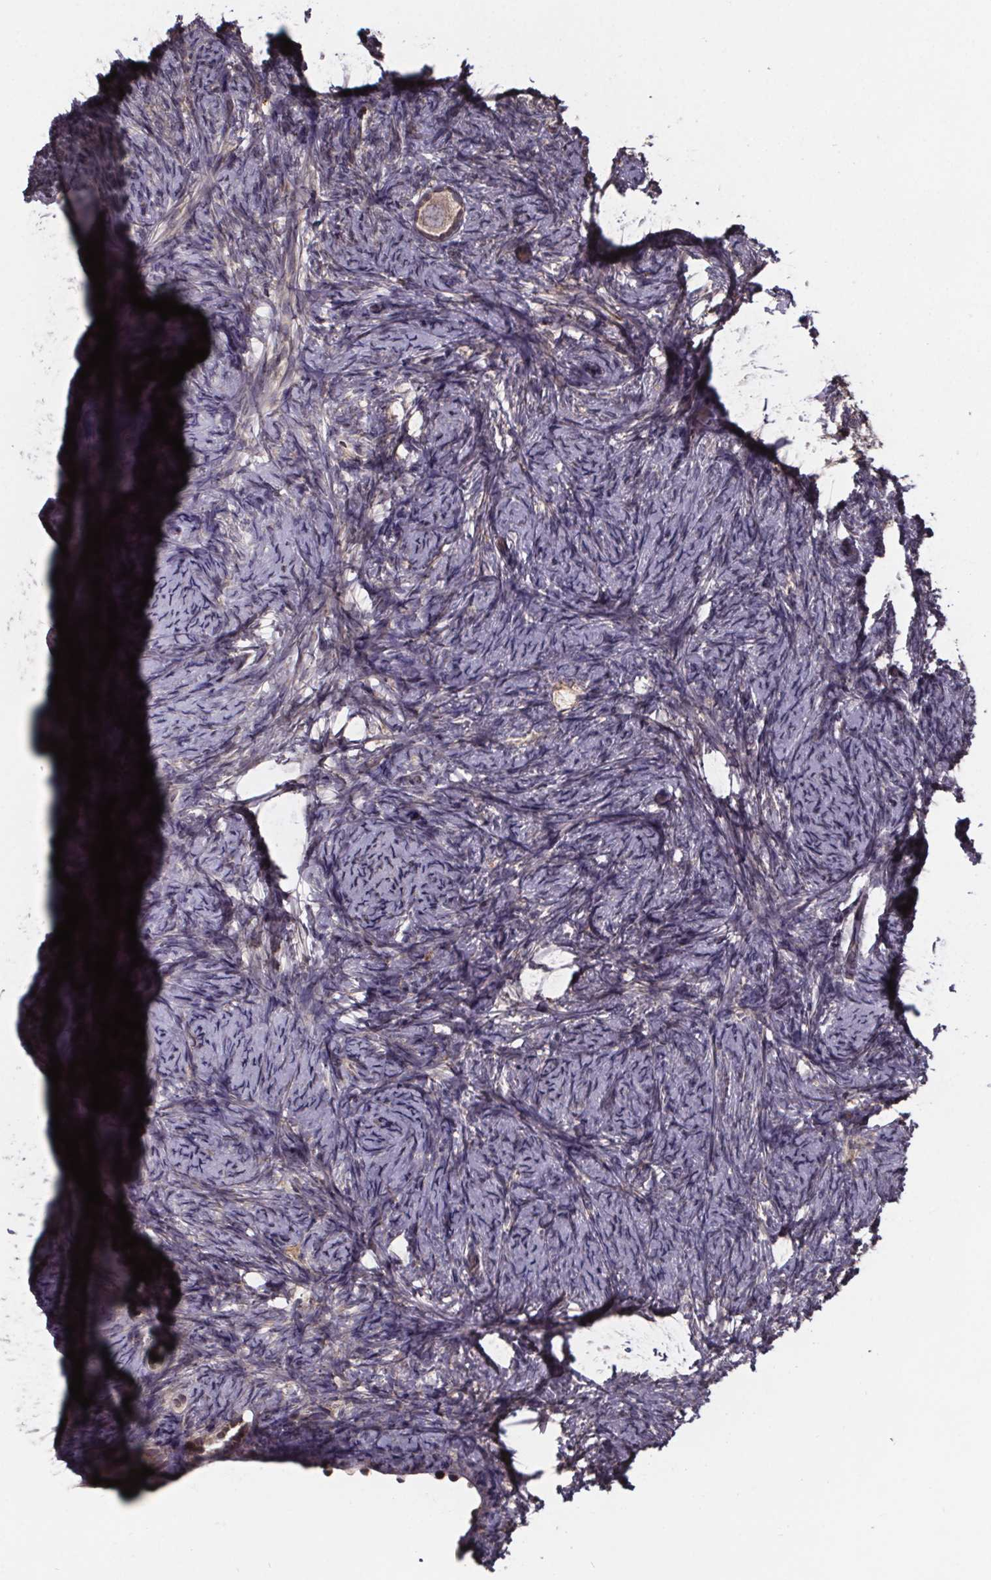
{"staining": {"intensity": "weak", "quantity": ">75%", "location": "cytoplasmic/membranous"}, "tissue": "ovary", "cell_type": "Follicle cells", "image_type": "normal", "snomed": [{"axis": "morphology", "description": "Normal tissue, NOS"}, {"axis": "topography", "description": "Ovary"}], "caption": "Immunohistochemistry image of unremarkable ovary: human ovary stained using immunohistochemistry displays low levels of weak protein expression localized specifically in the cytoplasmic/membranous of follicle cells, appearing as a cytoplasmic/membranous brown color.", "gene": "SAT1", "patient": {"sex": "female", "age": 34}}